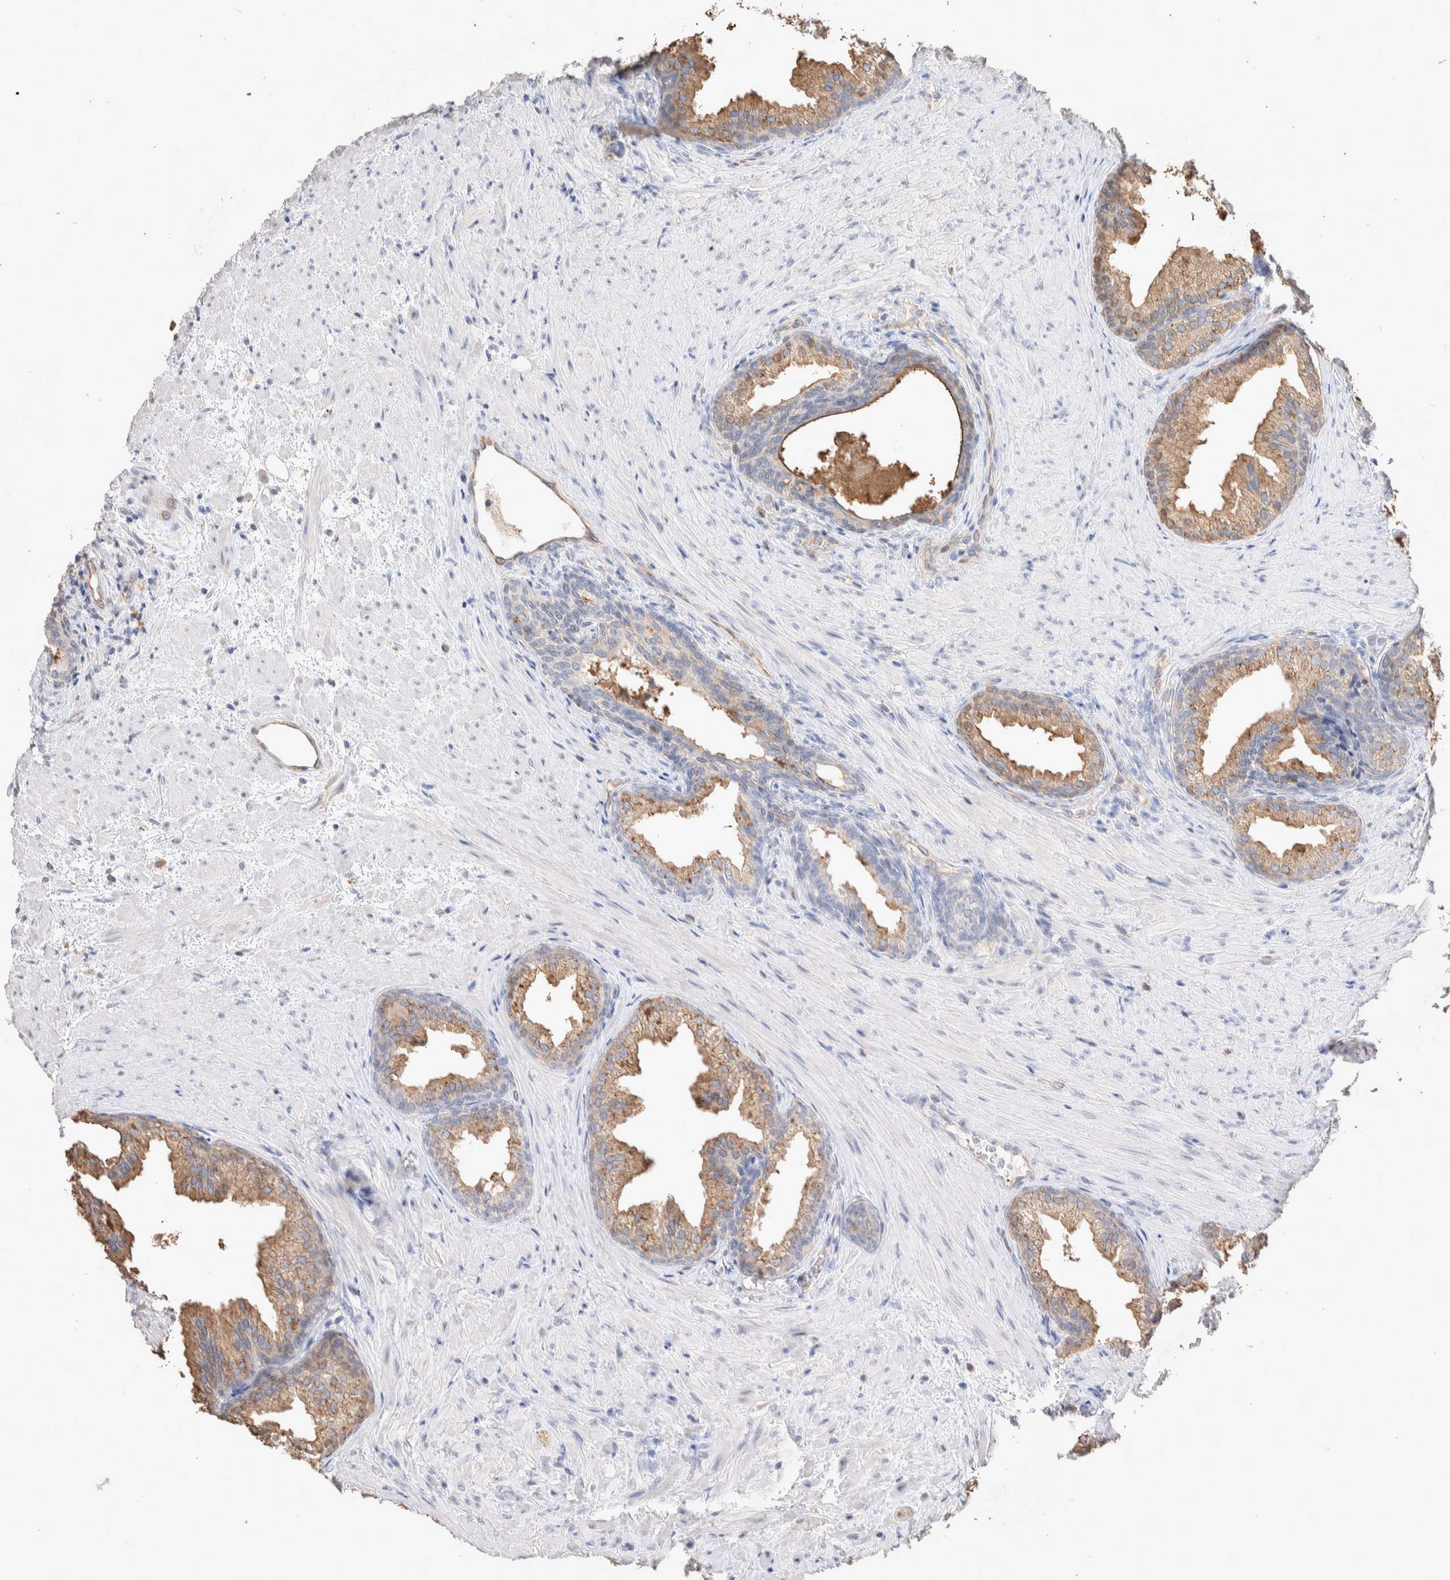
{"staining": {"intensity": "moderate", "quantity": "25%-75%", "location": "cytoplasmic/membranous"}, "tissue": "prostate", "cell_type": "Glandular cells", "image_type": "normal", "snomed": [{"axis": "morphology", "description": "Normal tissue, NOS"}, {"axis": "topography", "description": "Prostate"}], "caption": "Protein expression by immunohistochemistry (IHC) reveals moderate cytoplasmic/membranous expression in about 25%-75% of glandular cells in benign prostate.", "gene": "FFAR2", "patient": {"sex": "male", "age": 76}}